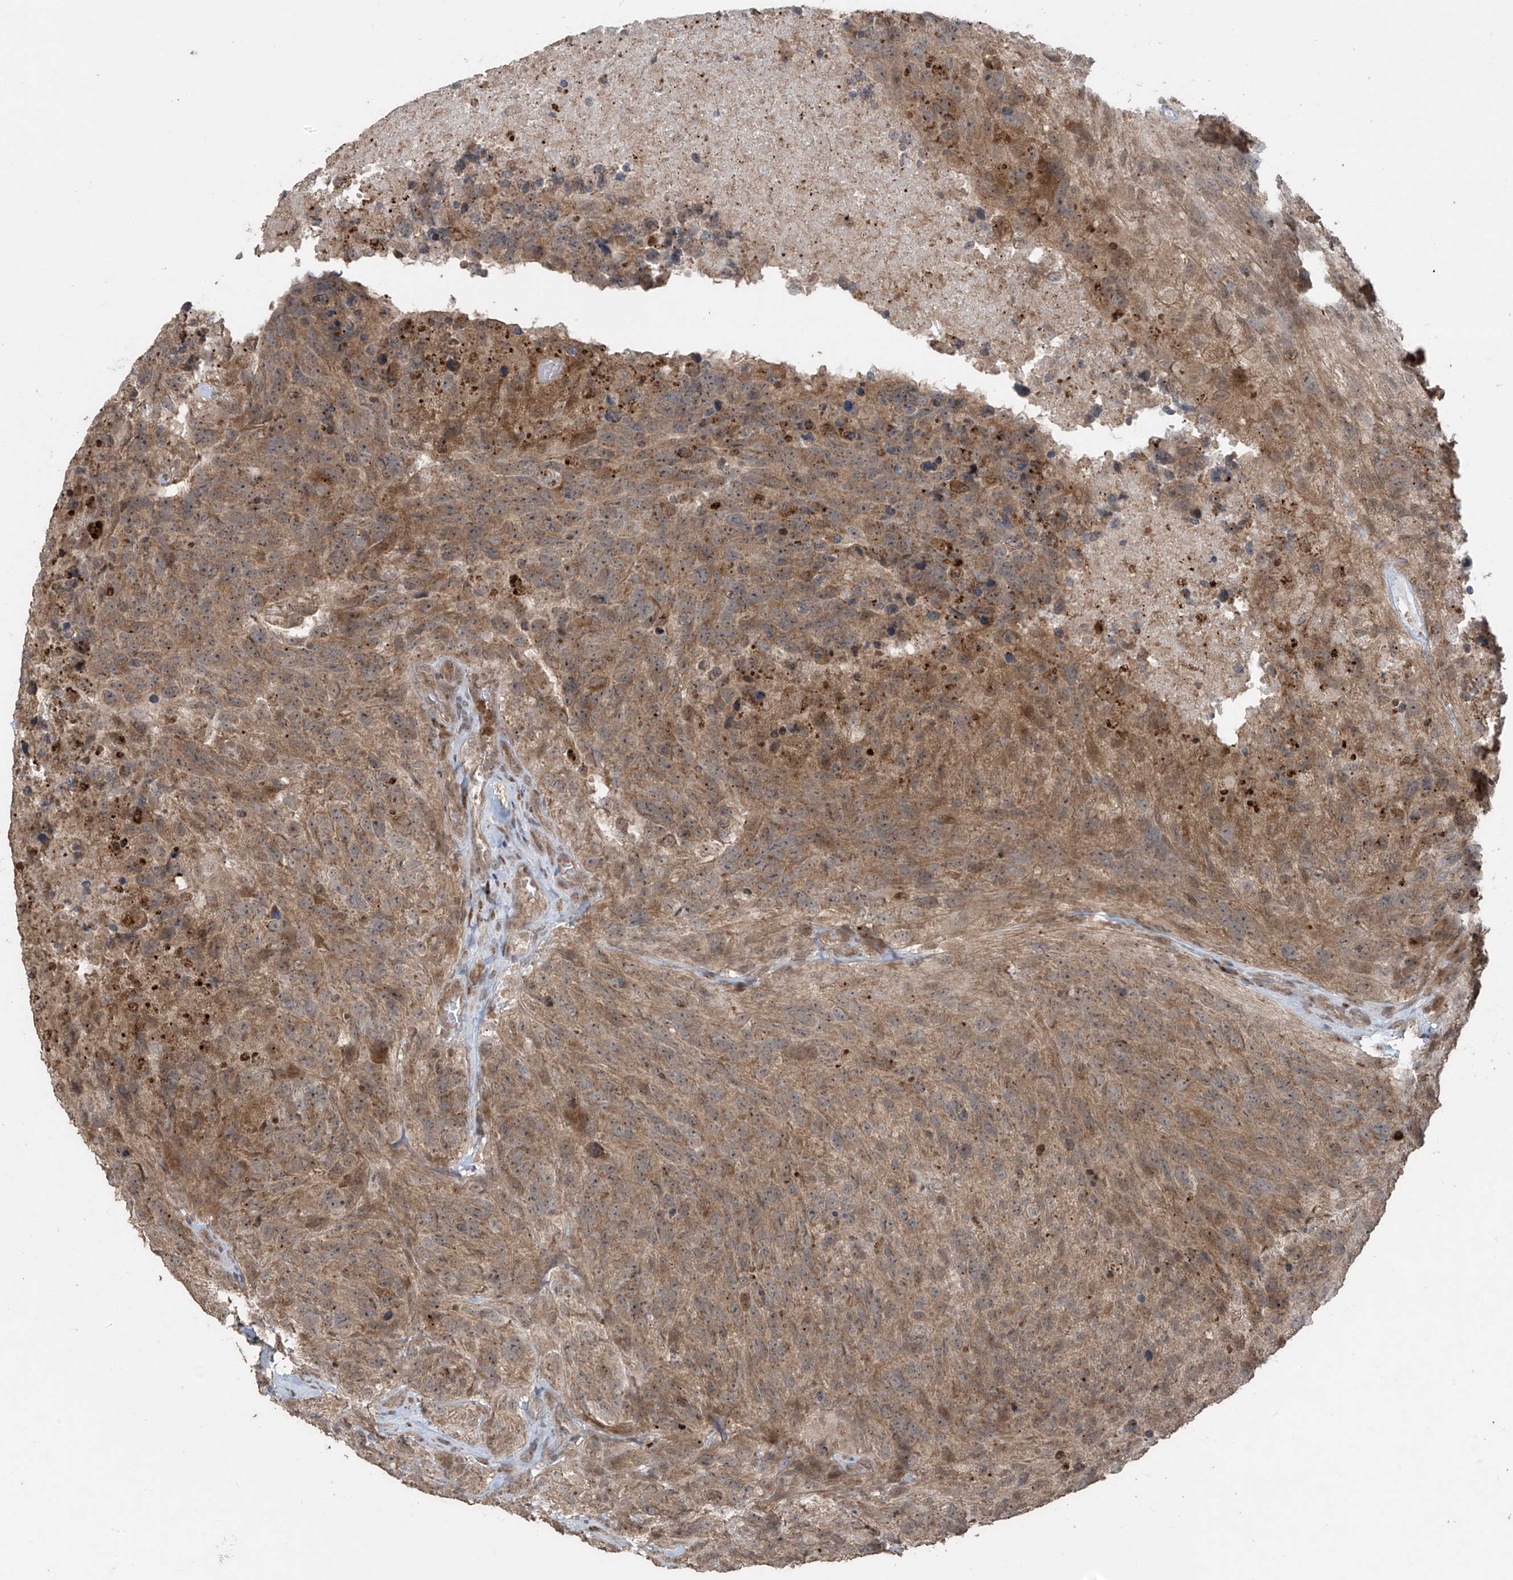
{"staining": {"intensity": "moderate", "quantity": ">75%", "location": "cytoplasmic/membranous"}, "tissue": "glioma", "cell_type": "Tumor cells", "image_type": "cancer", "snomed": [{"axis": "morphology", "description": "Glioma, malignant, High grade"}, {"axis": "topography", "description": "Brain"}], "caption": "Immunohistochemical staining of high-grade glioma (malignant) shows moderate cytoplasmic/membranous protein expression in about >75% of tumor cells. (Brightfield microscopy of DAB IHC at high magnification).", "gene": "PGPEP1", "patient": {"sex": "male", "age": 69}}